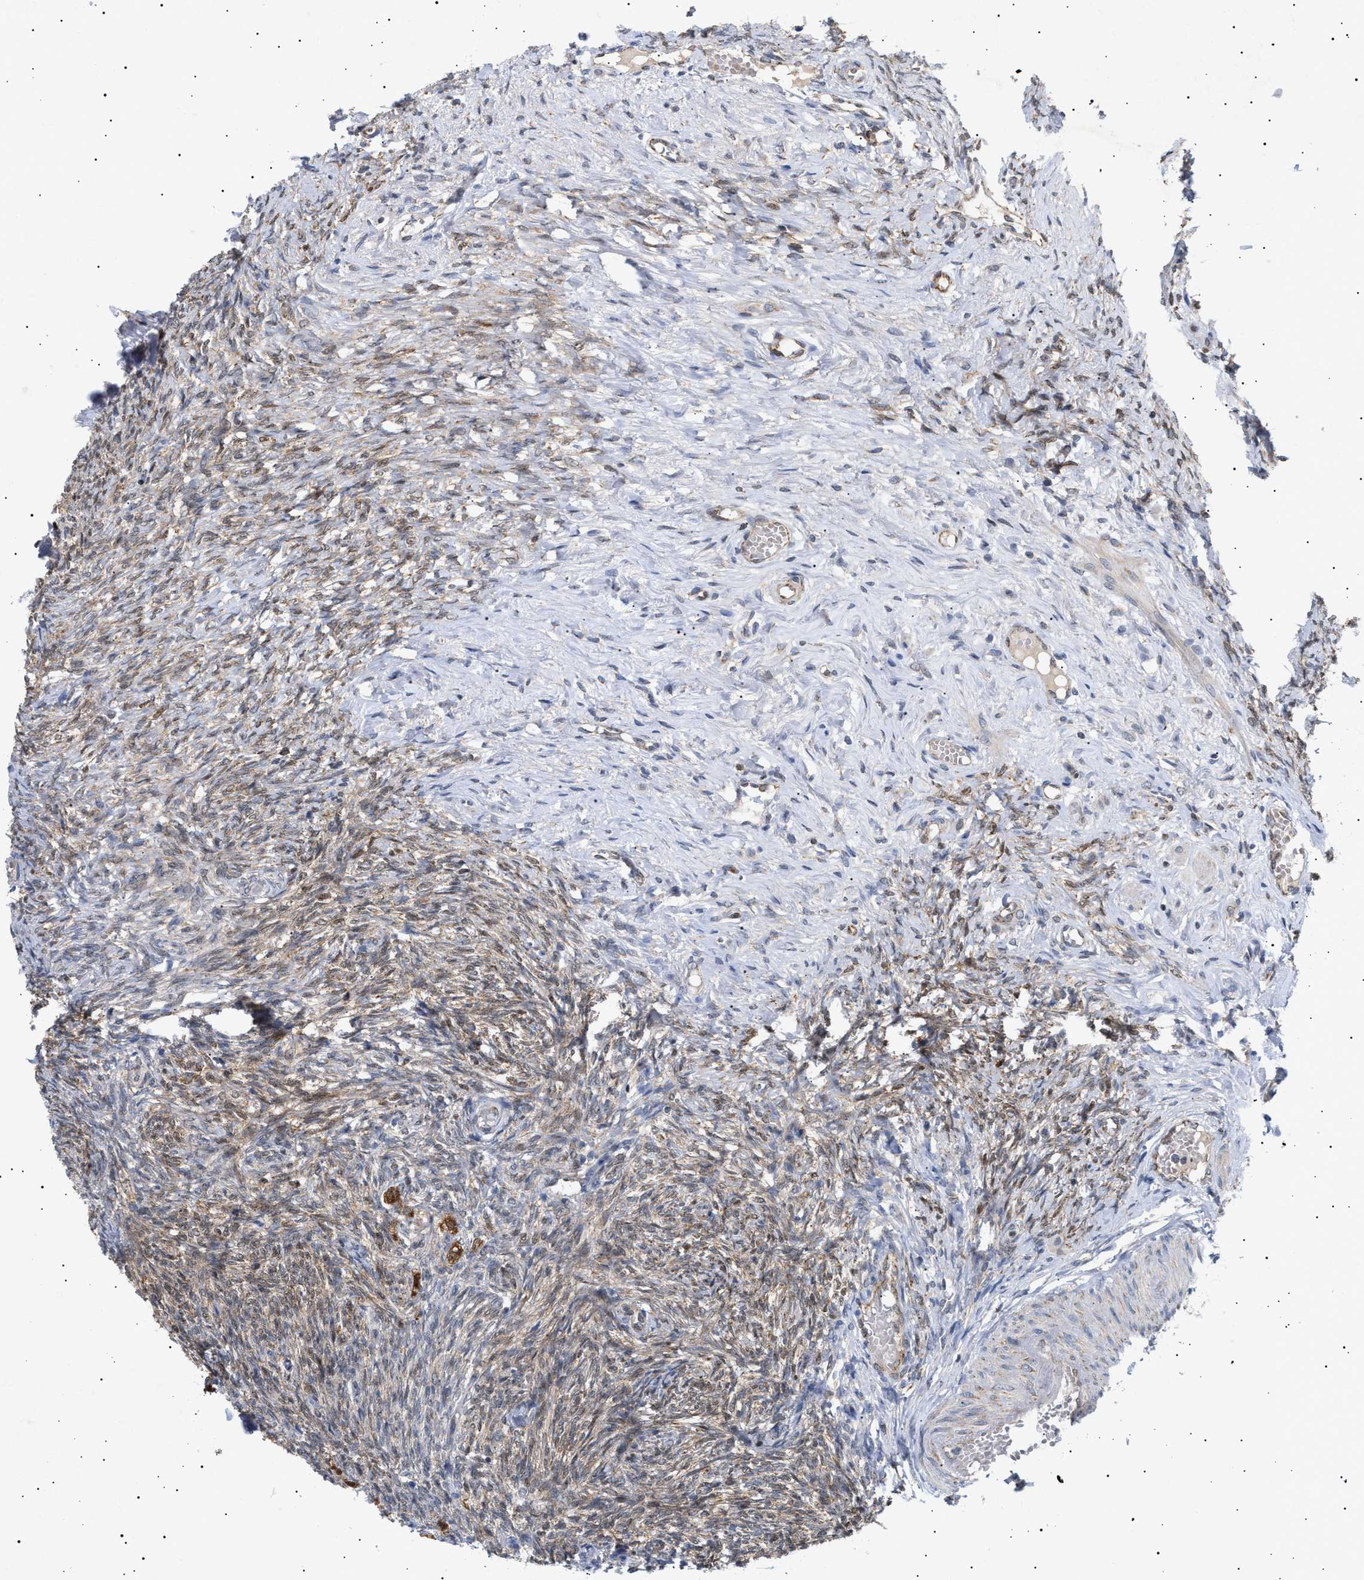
{"staining": {"intensity": "strong", "quantity": ">75%", "location": "cytoplasmic/membranous"}, "tissue": "ovary", "cell_type": "Follicle cells", "image_type": "normal", "snomed": [{"axis": "morphology", "description": "Normal tissue, NOS"}, {"axis": "topography", "description": "Ovary"}], "caption": "Benign ovary exhibits strong cytoplasmic/membranous positivity in about >75% of follicle cells, visualized by immunohistochemistry.", "gene": "SIRT5", "patient": {"sex": "female", "age": 41}}